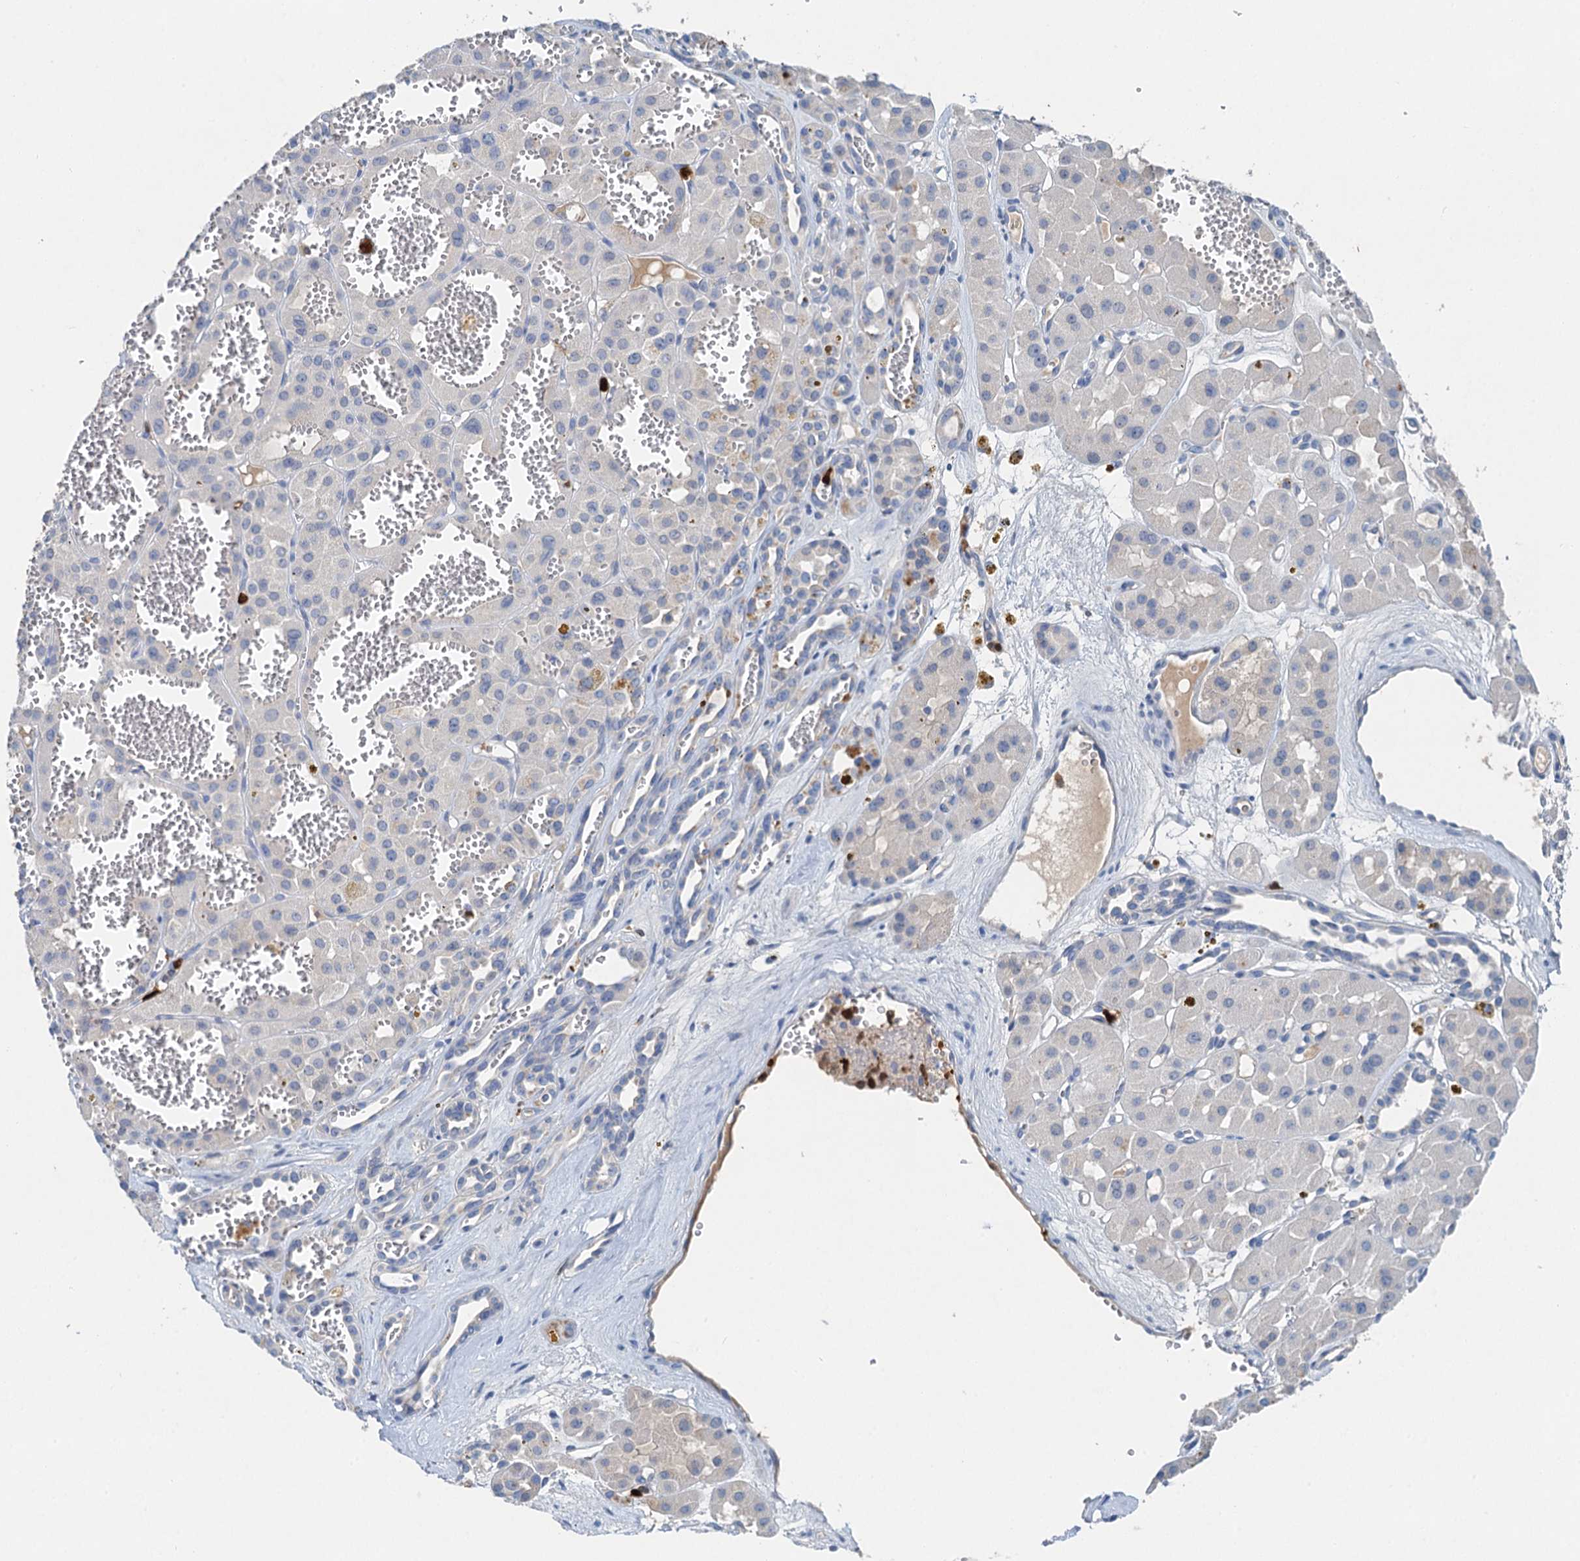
{"staining": {"intensity": "negative", "quantity": "none", "location": "none"}, "tissue": "renal cancer", "cell_type": "Tumor cells", "image_type": "cancer", "snomed": [{"axis": "morphology", "description": "Carcinoma, NOS"}, {"axis": "topography", "description": "Kidney"}], "caption": "The photomicrograph displays no staining of tumor cells in carcinoma (renal). (DAB IHC visualized using brightfield microscopy, high magnification).", "gene": "OTOA", "patient": {"sex": "female", "age": 75}}